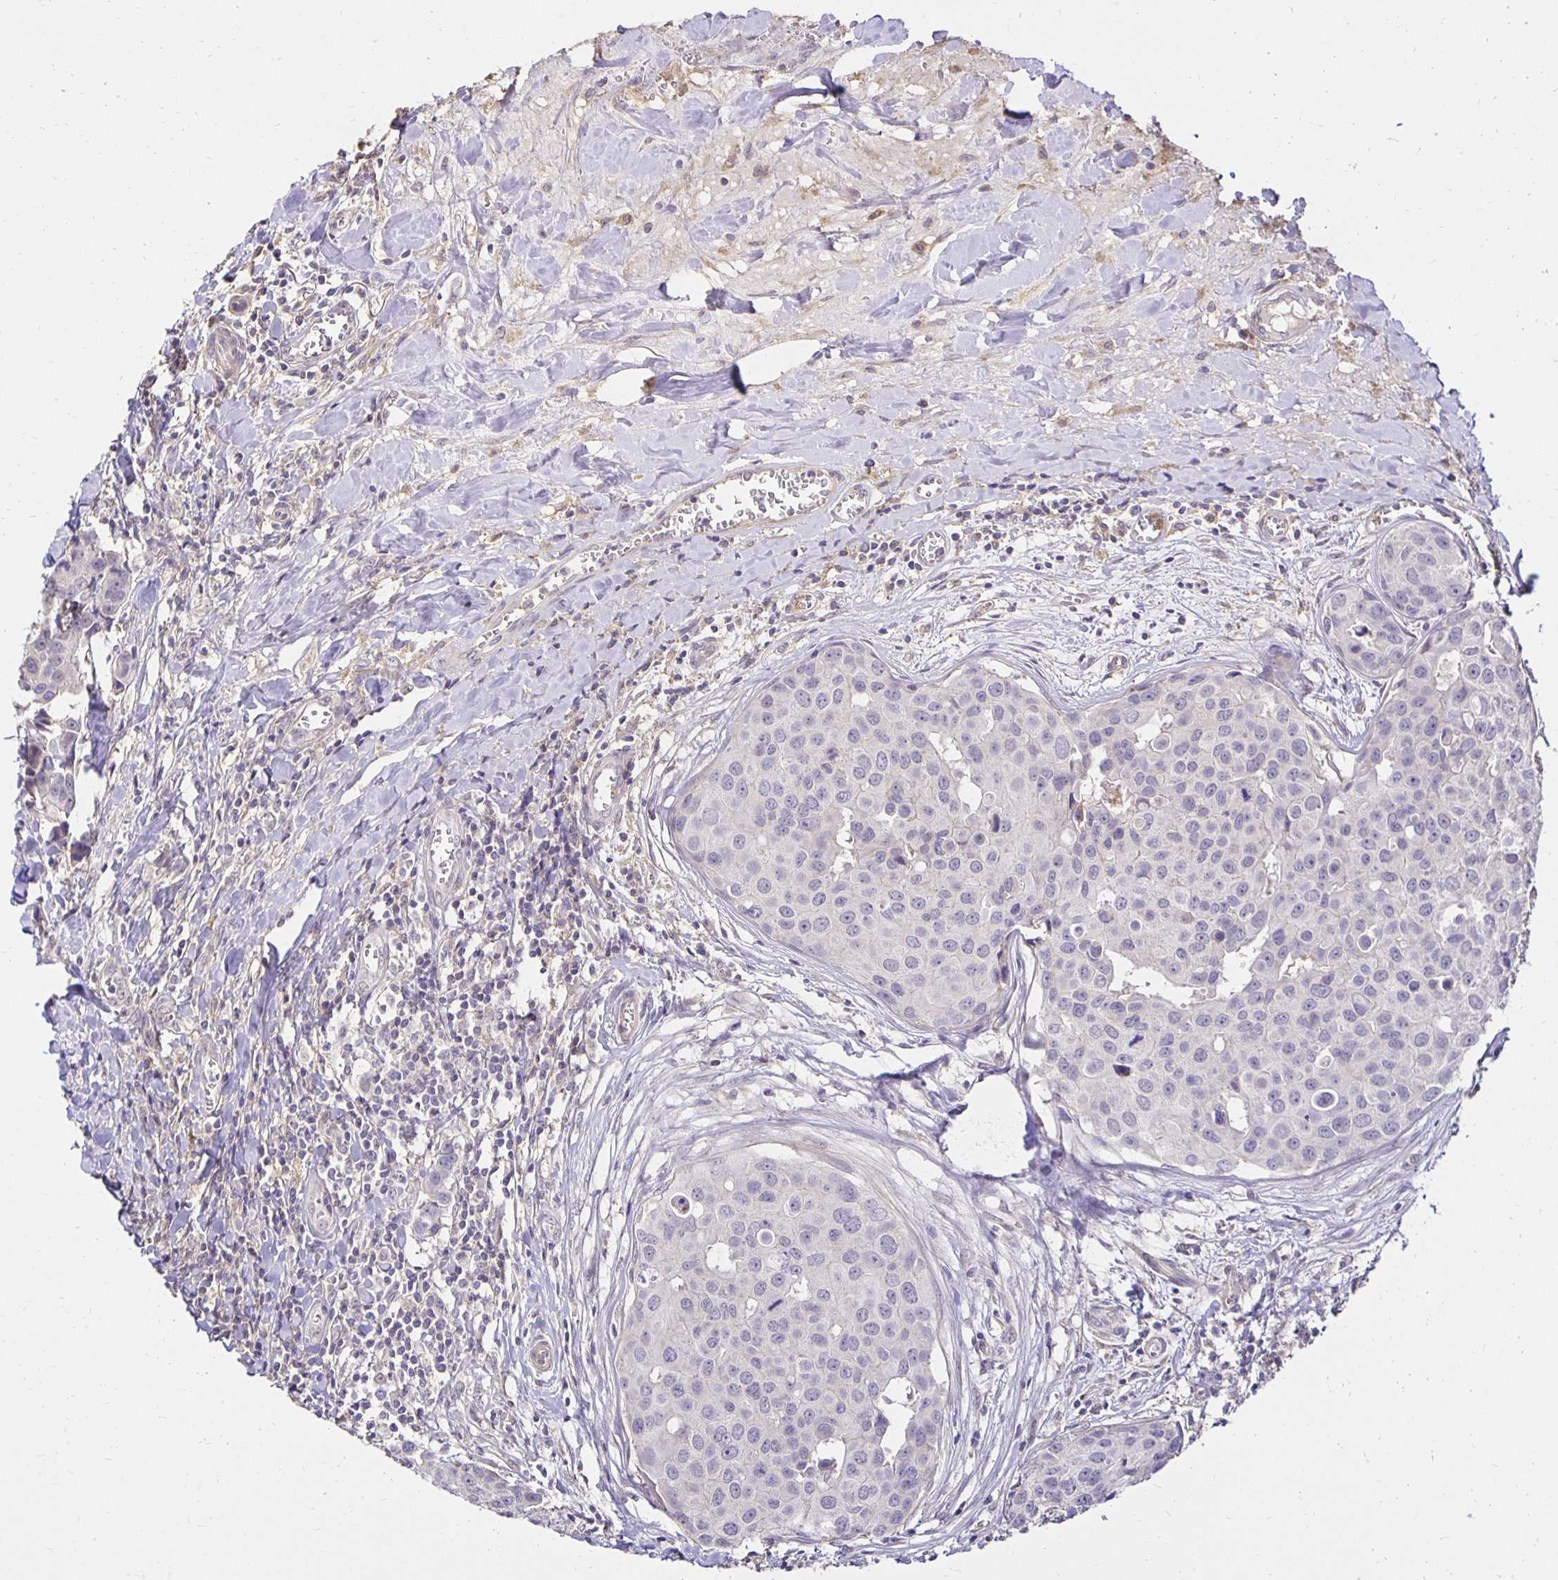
{"staining": {"intensity": "negative", "quantity": "none", "location": "none"}, "tissue": "breast cancer", "cell_type": "Tumor cells", "image_type": "cancer", "snomed": [{"axis": "morphology", "description": "Duct carcinoma"}, {"axis": "topography", "description": "Breast"}], "caption": "Photomicrograph shows no protein staining in tumor cells of breast intraductal carcinoma tissue.", "gene": "PNPLA3", "patient": {"sex": "female", "age": 24}}